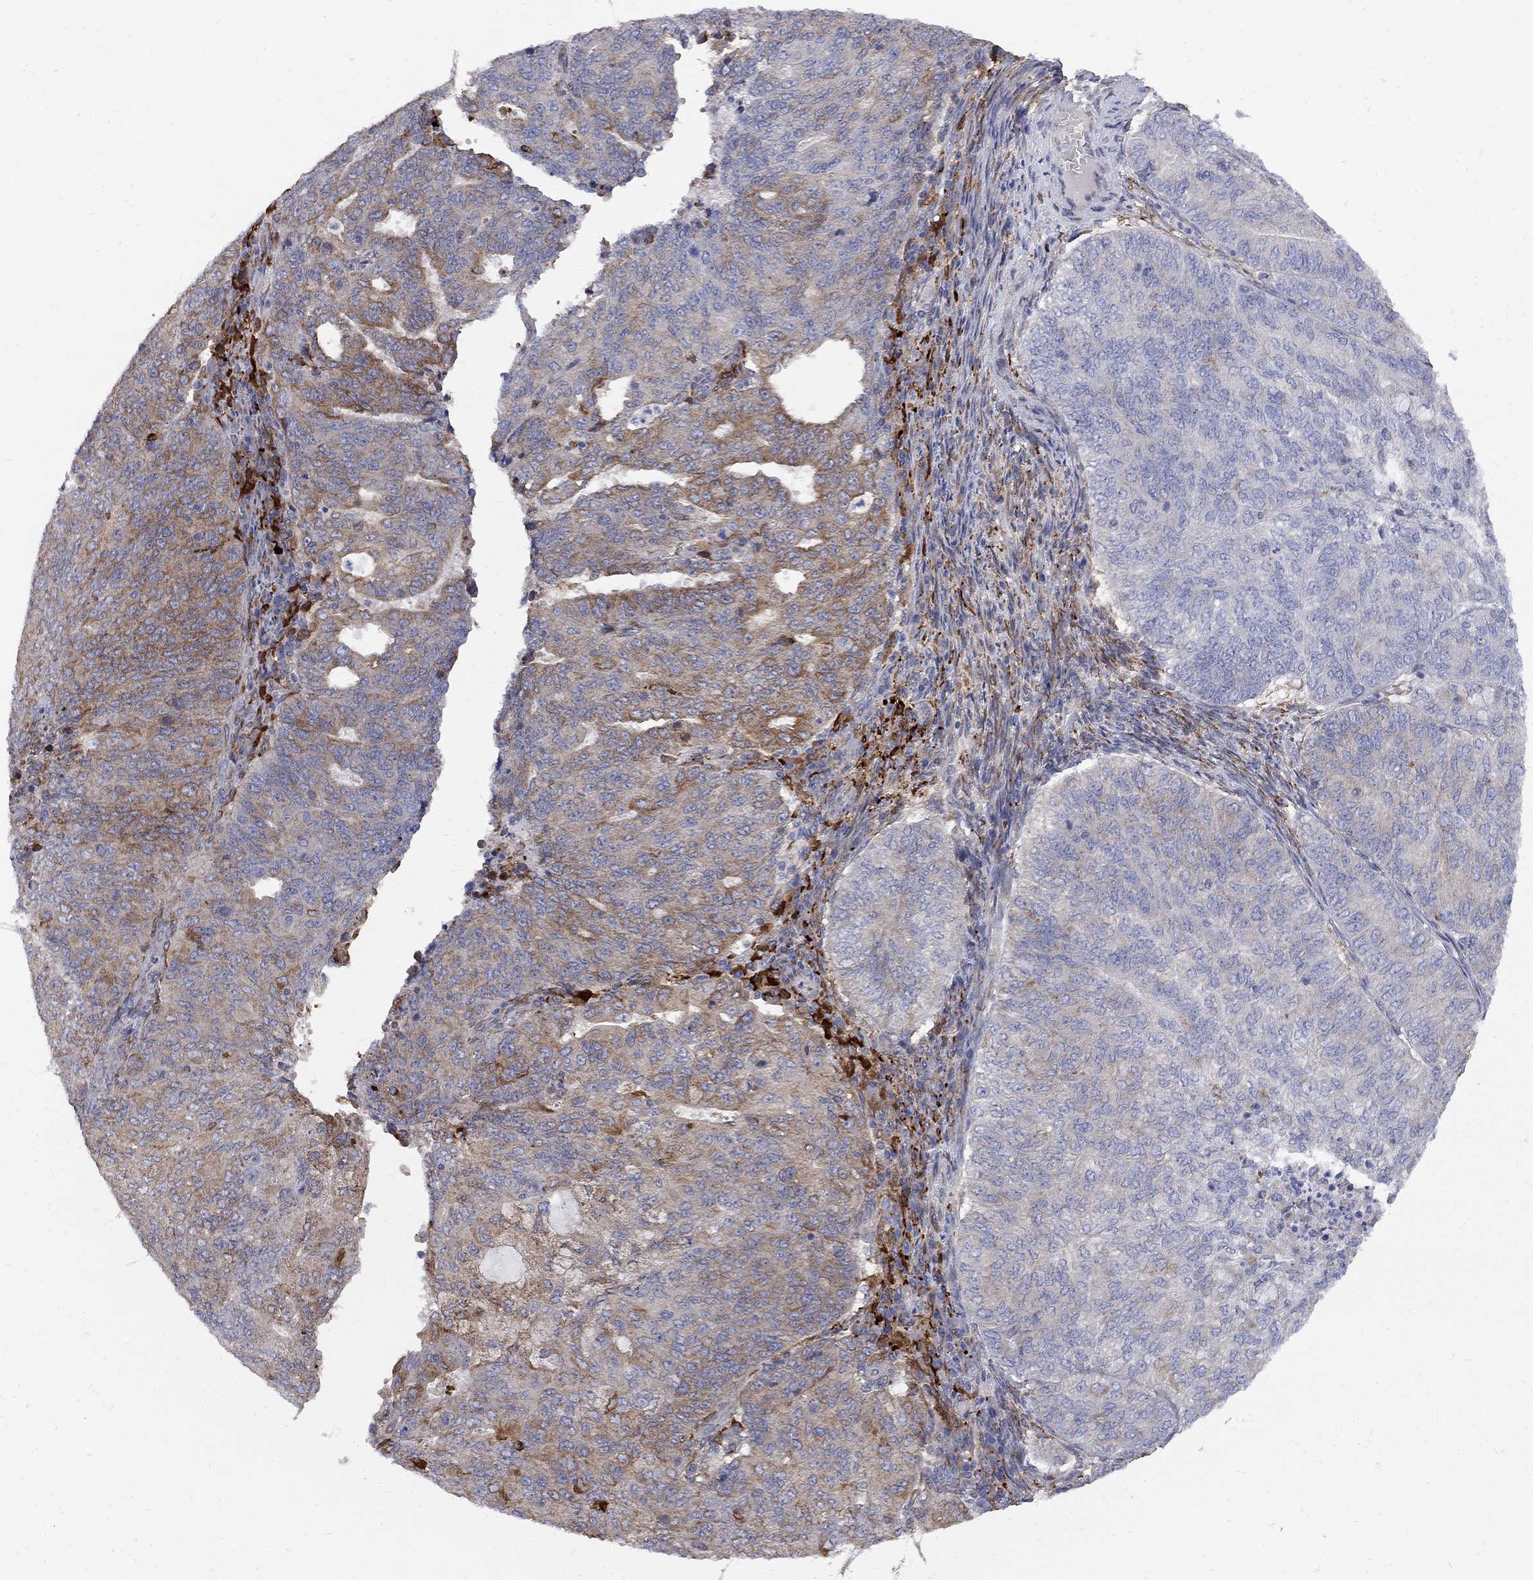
{"staining": {"intensity": "moderate", "quantity": "<25%", "location": "cytoplasmic/membranous"}, "tissue": "endometrial cancer", "cell_type": "Tumor cells", "image_type": "cancer", "snomed": [{"axis": "morphology", "description": "Adenocarcinoma, NOS"}, {"axis": "topography", "description": "Endometrium"}], "caption": "A histopathology image of adenocarcinoma (endometrial) stained for a protein displays moderate cytoplasmic/membranous brown staining in tumor cells.", "gene": "MTHFR", "patient": {"sex": "female", "age": 82}}